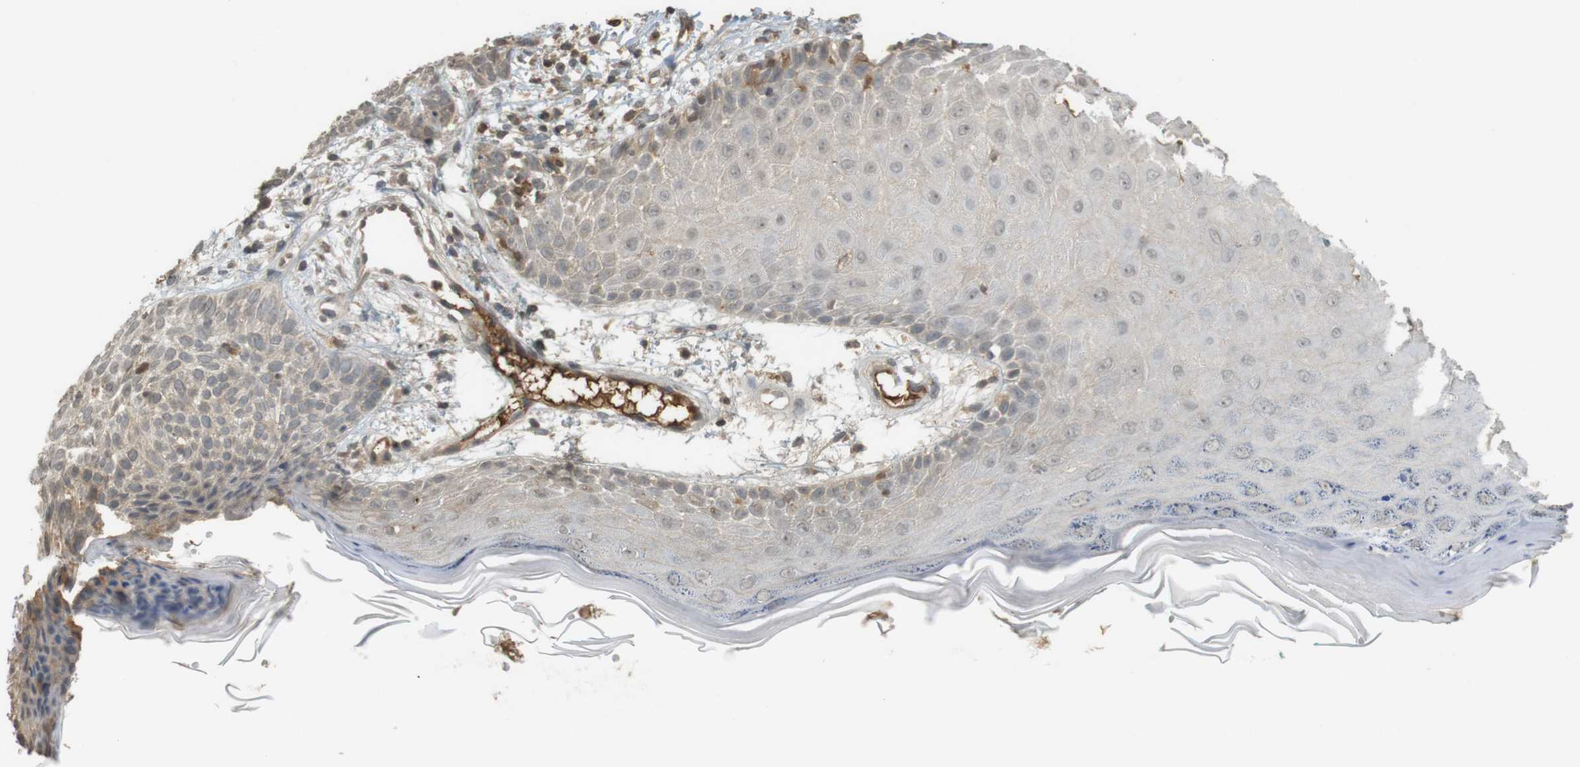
{"staining": {"intensity": "weak", "quantity": "25%-75%", "location": "cytoplasmic/membranous"}, "tissue": "skin cancer", "cell_type": "Tumor cells", "image_type": "cancer", "snomed": [{"axis": "morphology", "description": "Basal cell carcinoma"}, {"axis": "topography", "description": "Skin"}], "caption": "This image demonstrates immunohistochemistry staining of skin basal cell carcinoma, with low weak cytoplasmic/membranous staining in about 25%-75% of tumor cells.", "gene": "SRR", "patient": {"sex": "female", "age": 59}}